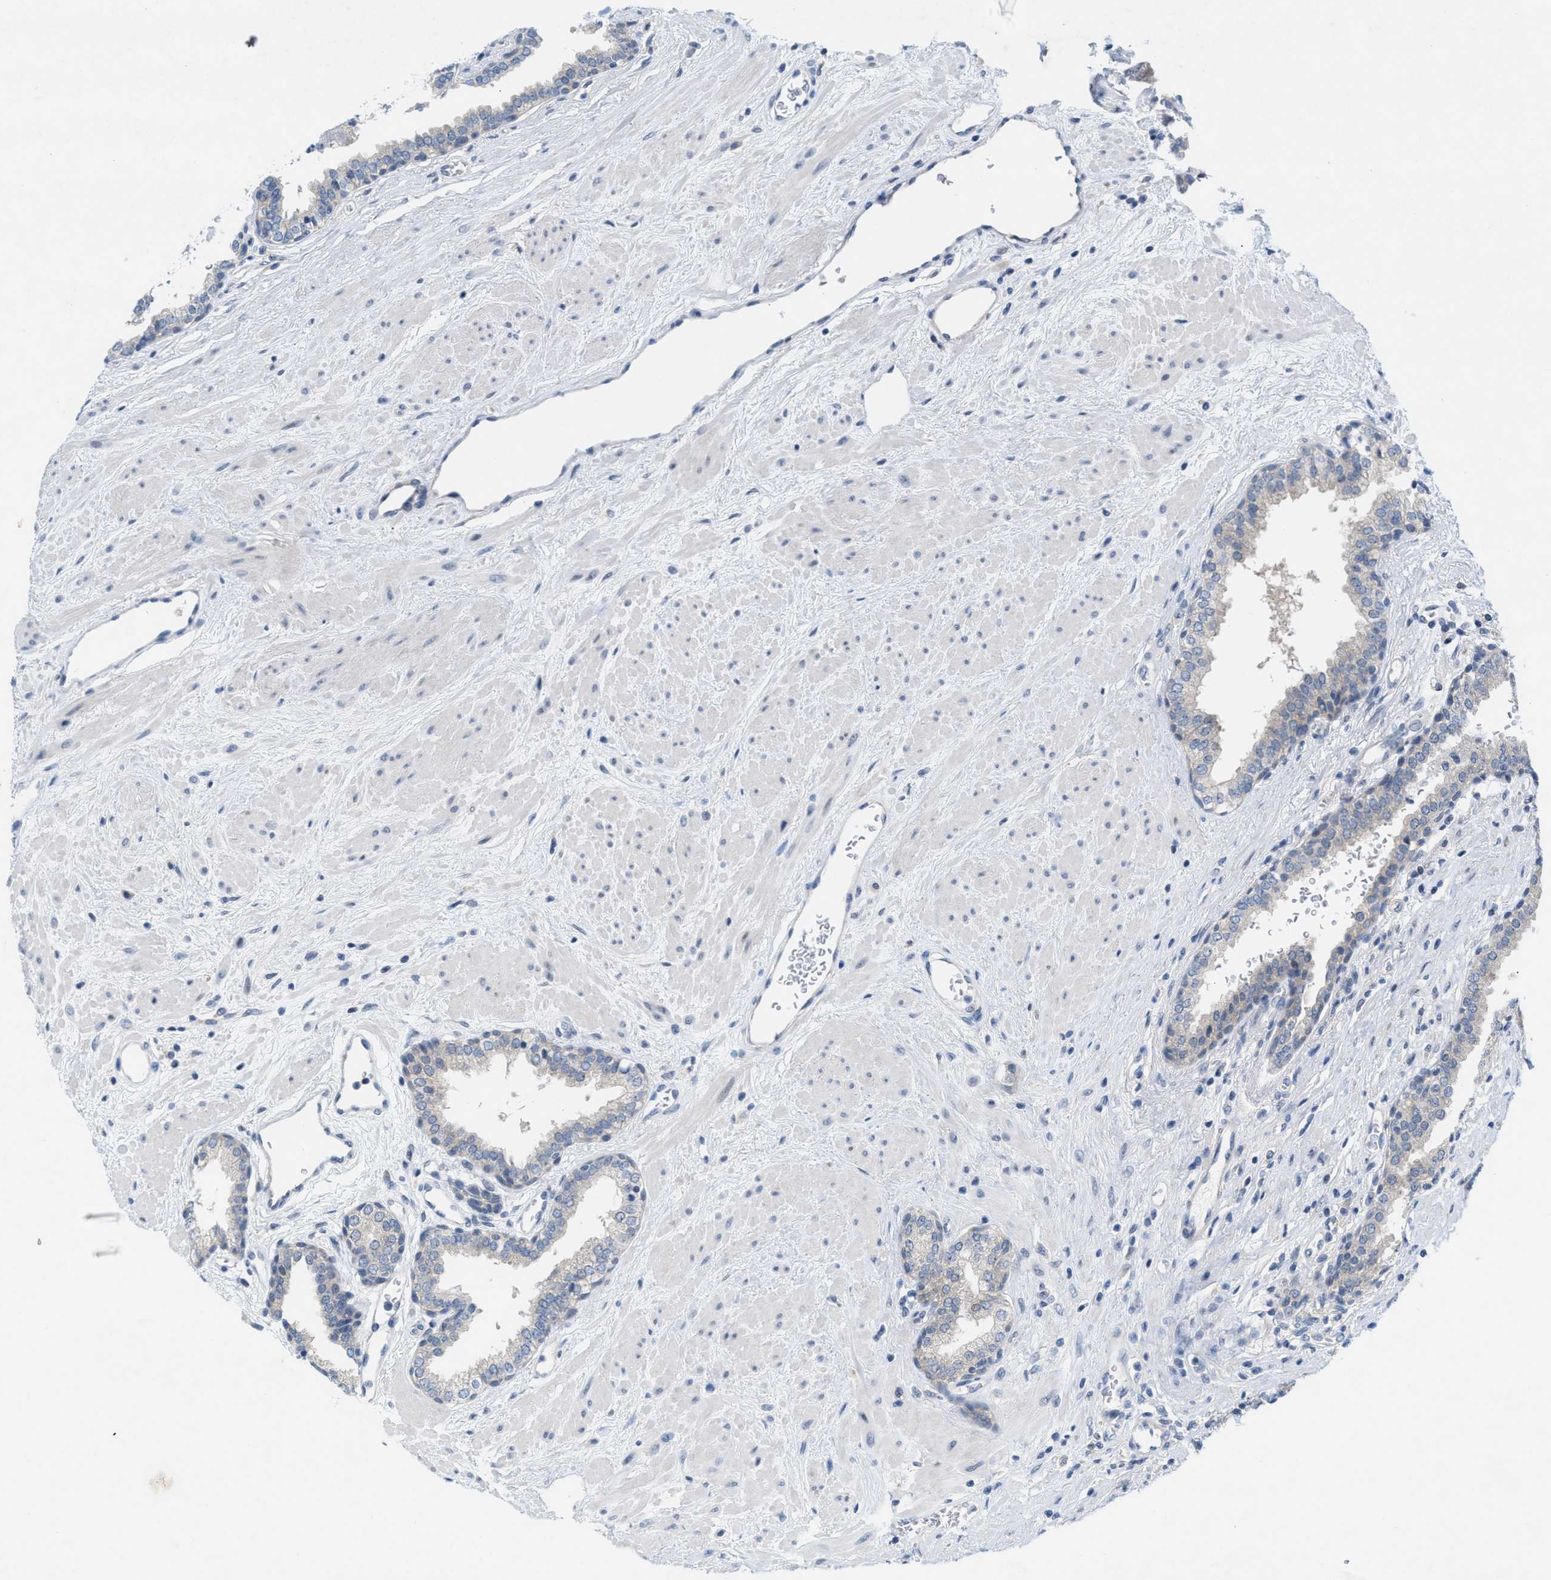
{"staining": {"intensity": "moderate", "quantity": "<25%", "location": "cytoplasmic/membranous"}, "tissue": "prostate", "cell_type": "Glandular cells", "image_type": "normal", "snomed": [{"axis": "morphology", "description": "Normal tissue, NOS"}, {"axis": "topography", "description": "Prostate"}], "caption": "Brown immunohistochemical staining in normal human prostate displays moderate cytoplasmic/membranous expression in about <25% of glandular cells. (DAB IHC with brightfield microscopy, high magnification).", "gene": "WIPI2", "patient": {"sex": "male", "age": 51}}